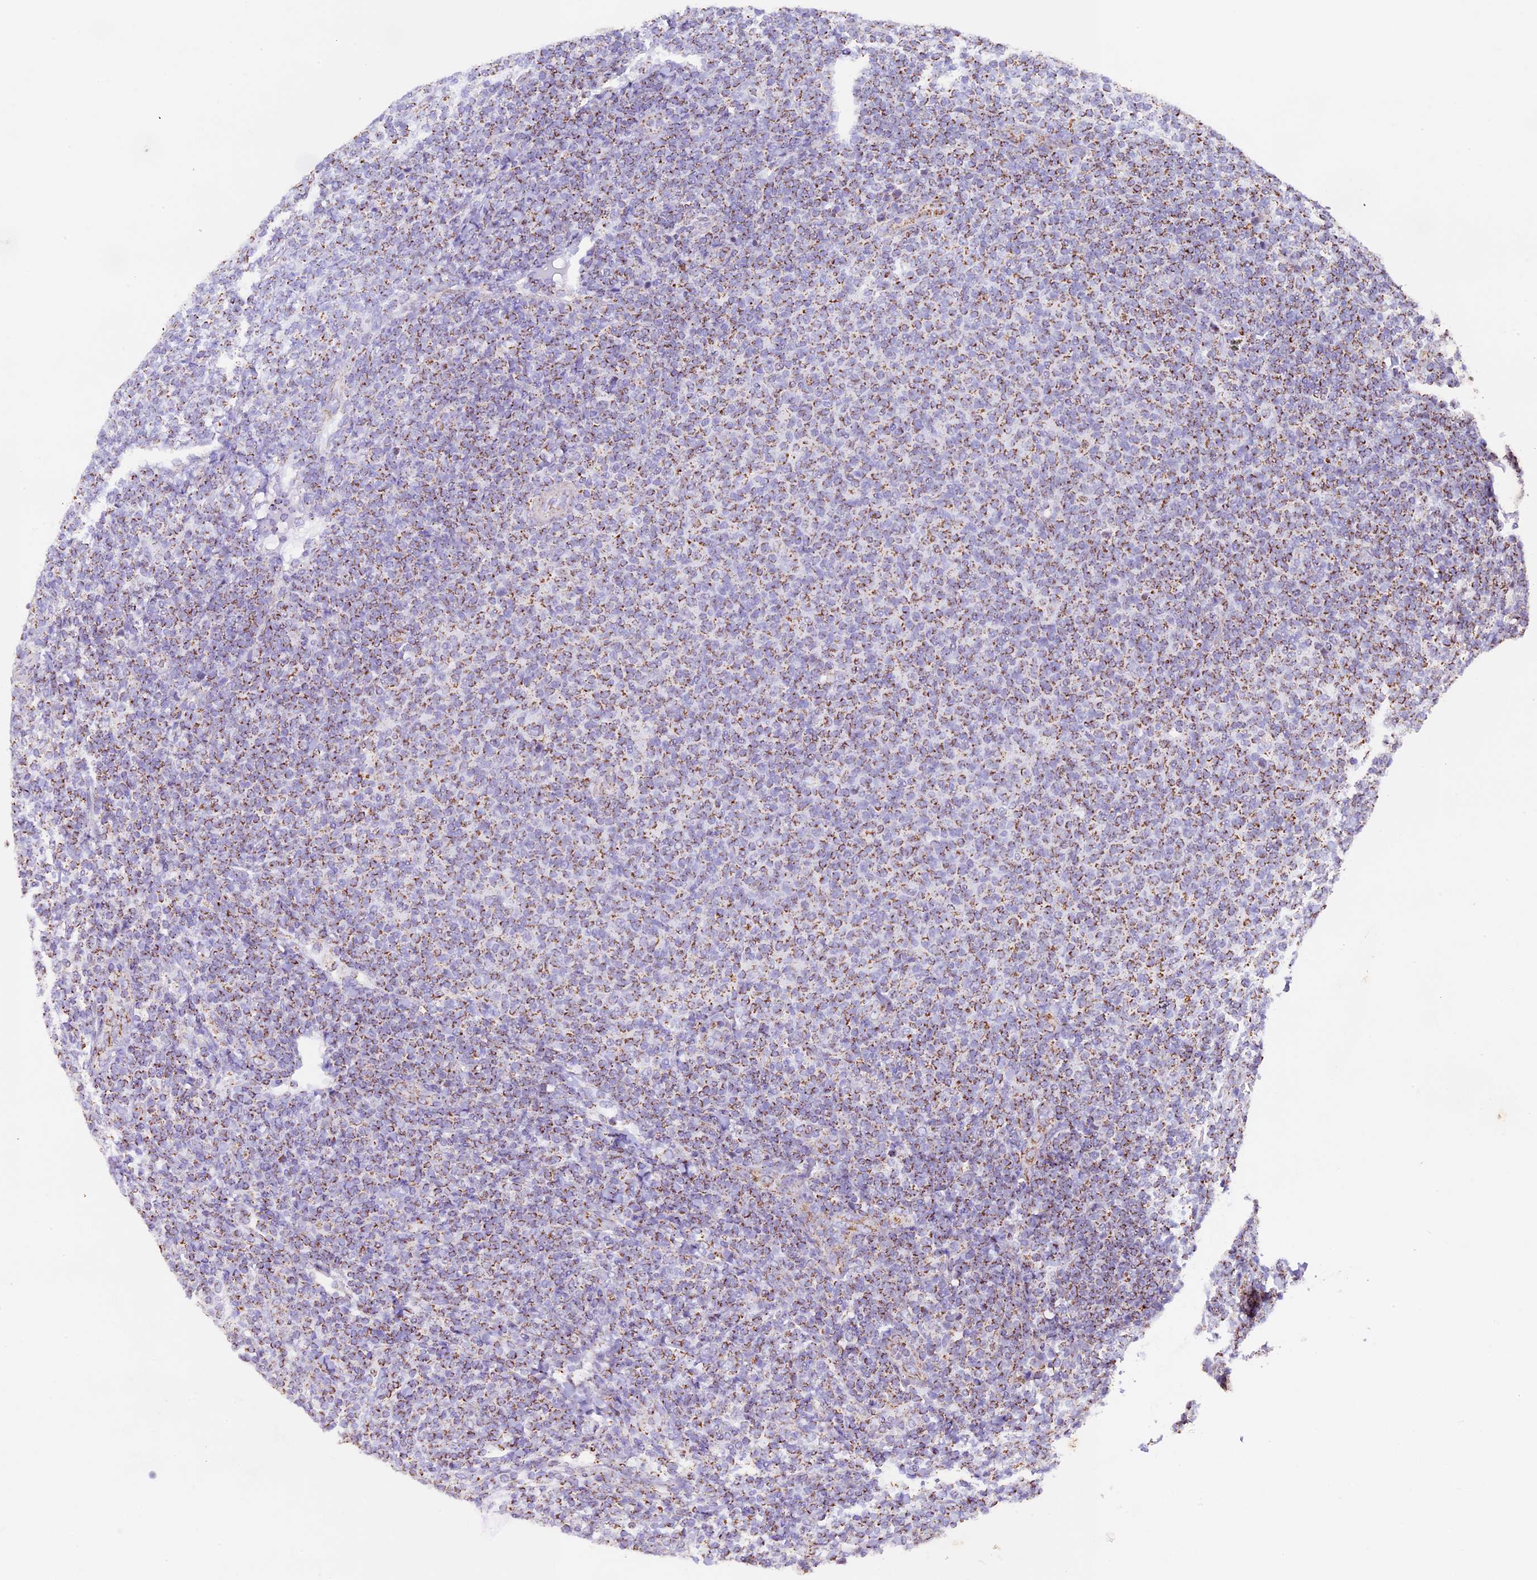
{"staining": {"intensity": "moderate", "quantity": ">75%", "location": "cytoplasmic/membranous"}, "tissue": "lymphoma", "cell_type": "Tumor cells", "image_type": "cancer", "snomed": [{"axis": "morphology", "description": "Malignant lymphoma, non-Hodgkin's type, Low grade"}, {"axis": "topography", "description": "Lymph node"}], "caption": "IHC (DAB) staining of human malignant lymphoma, non-Hodgkin's type (low-grade) reveals moderate cytoplasmic/membranous protein staining in about >75% of tumor cells.", "gene": "TFAM", "patient": {"sex": "male", "age": 66}}